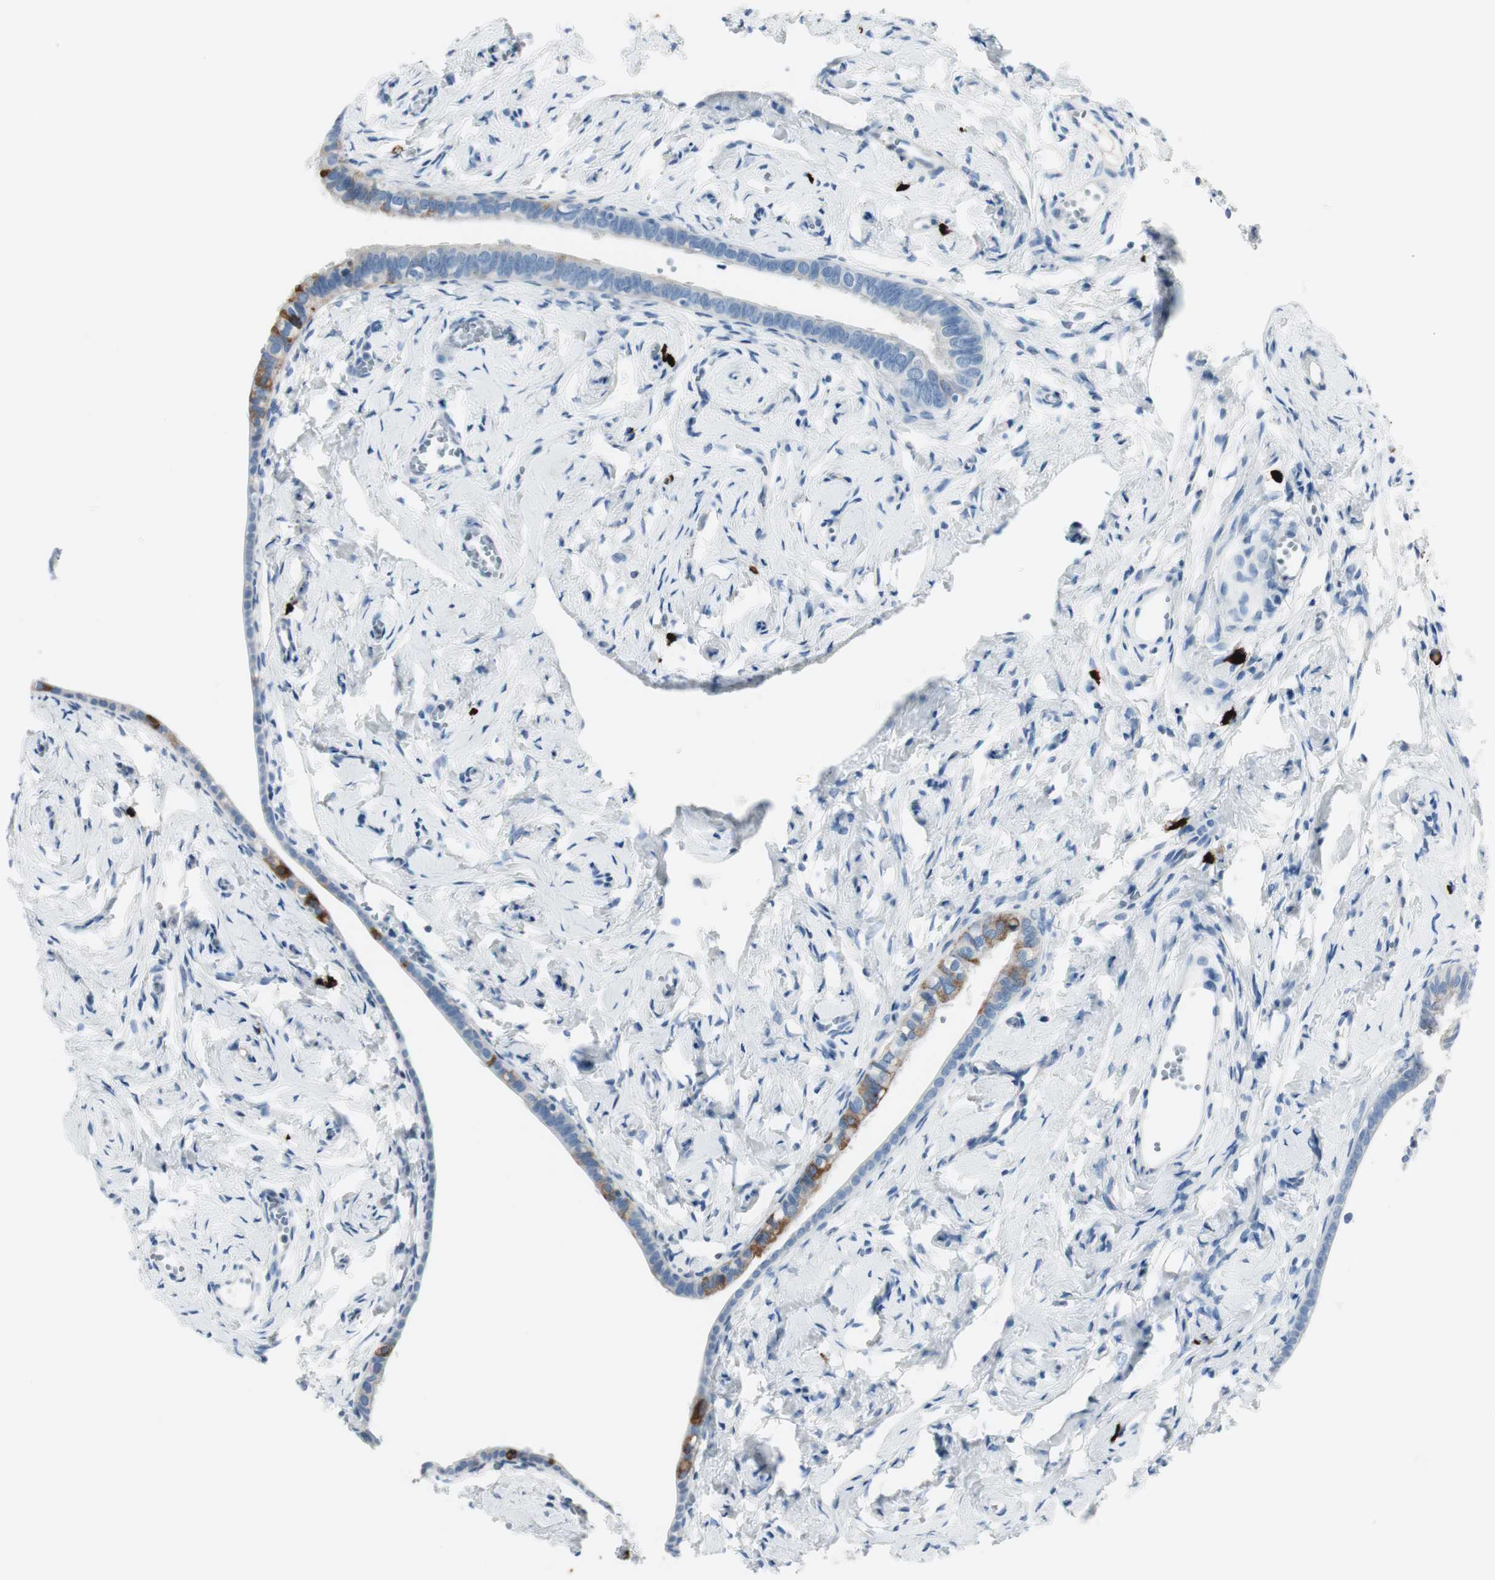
{"staining": {"intensity": "strong", "quantity": "25%-75%", "location": "cytoplasmic/membranous"}, "tissue": "fallopian tube", "cell_type": "Glandular cells", "image_type": "normal", "snomed": [{"axis": "morphology", "description": "Normal tissue, NOS"}, {"axis": "topography", "description": "Fallopian tube"}], "caption": "Immunohistochemistry (IHC) image of normal human fallopian tube stained for a protein (brown), which reveals high levels of strong cytoplasmic/membranous staining in approximately 25%-75% of glandular cells.", "gene": "DLG4", "patient": {"sex": "female", "age": 71}}